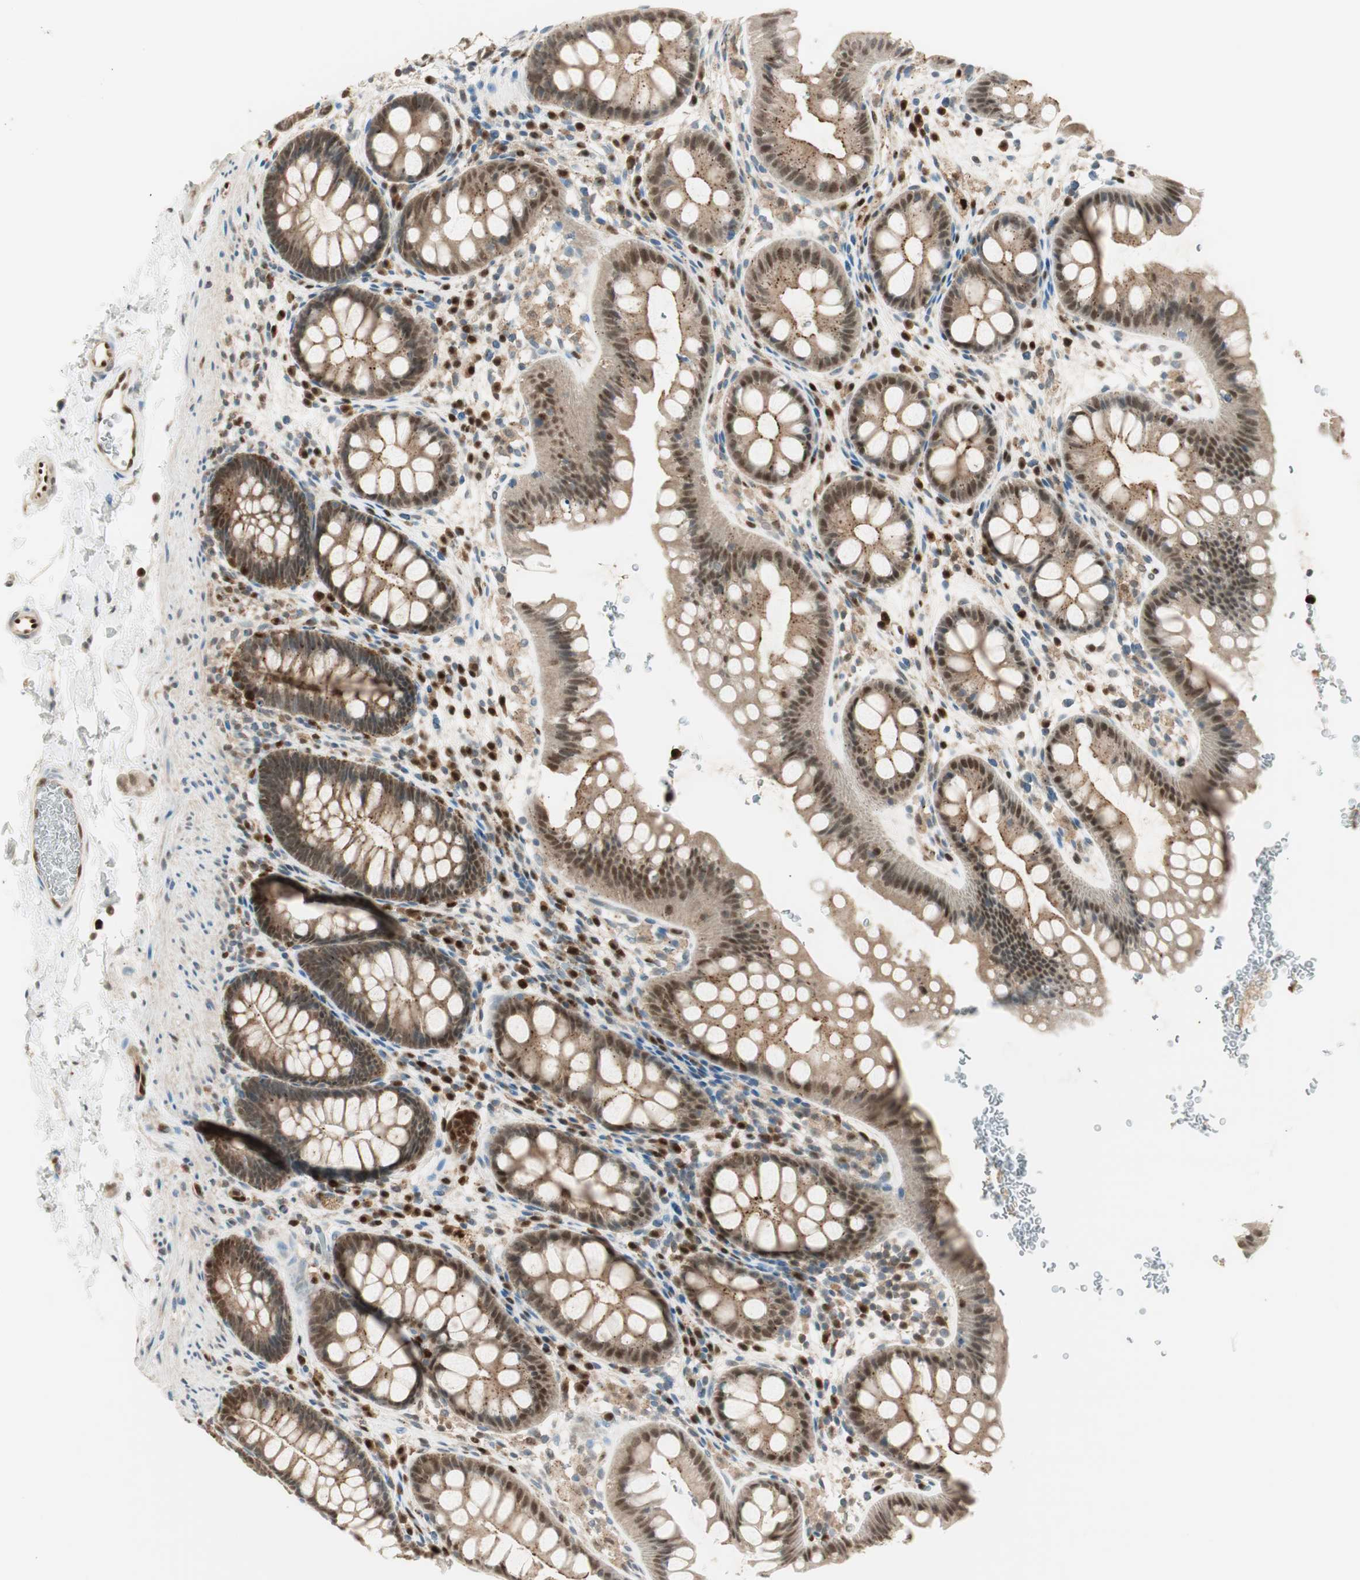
{"staining": {"intensity": "moderate", "quantity": ">75%", "location": "nuclear"}, "tissue": "rectum", "cell_type": "Glandular cells", "image_type": "normal", "snomed": [{"axis": "morphology", "description": "Normal tissue, NOS"}, {"axis": "topography", "description": "Rectum"}], "caption": "Glandular cells reveal moderate nuclear positivity in about >75% of cells in normal rectum.", "gene": "LTA4H", "patient": {"sex": "female", "age": 24}}